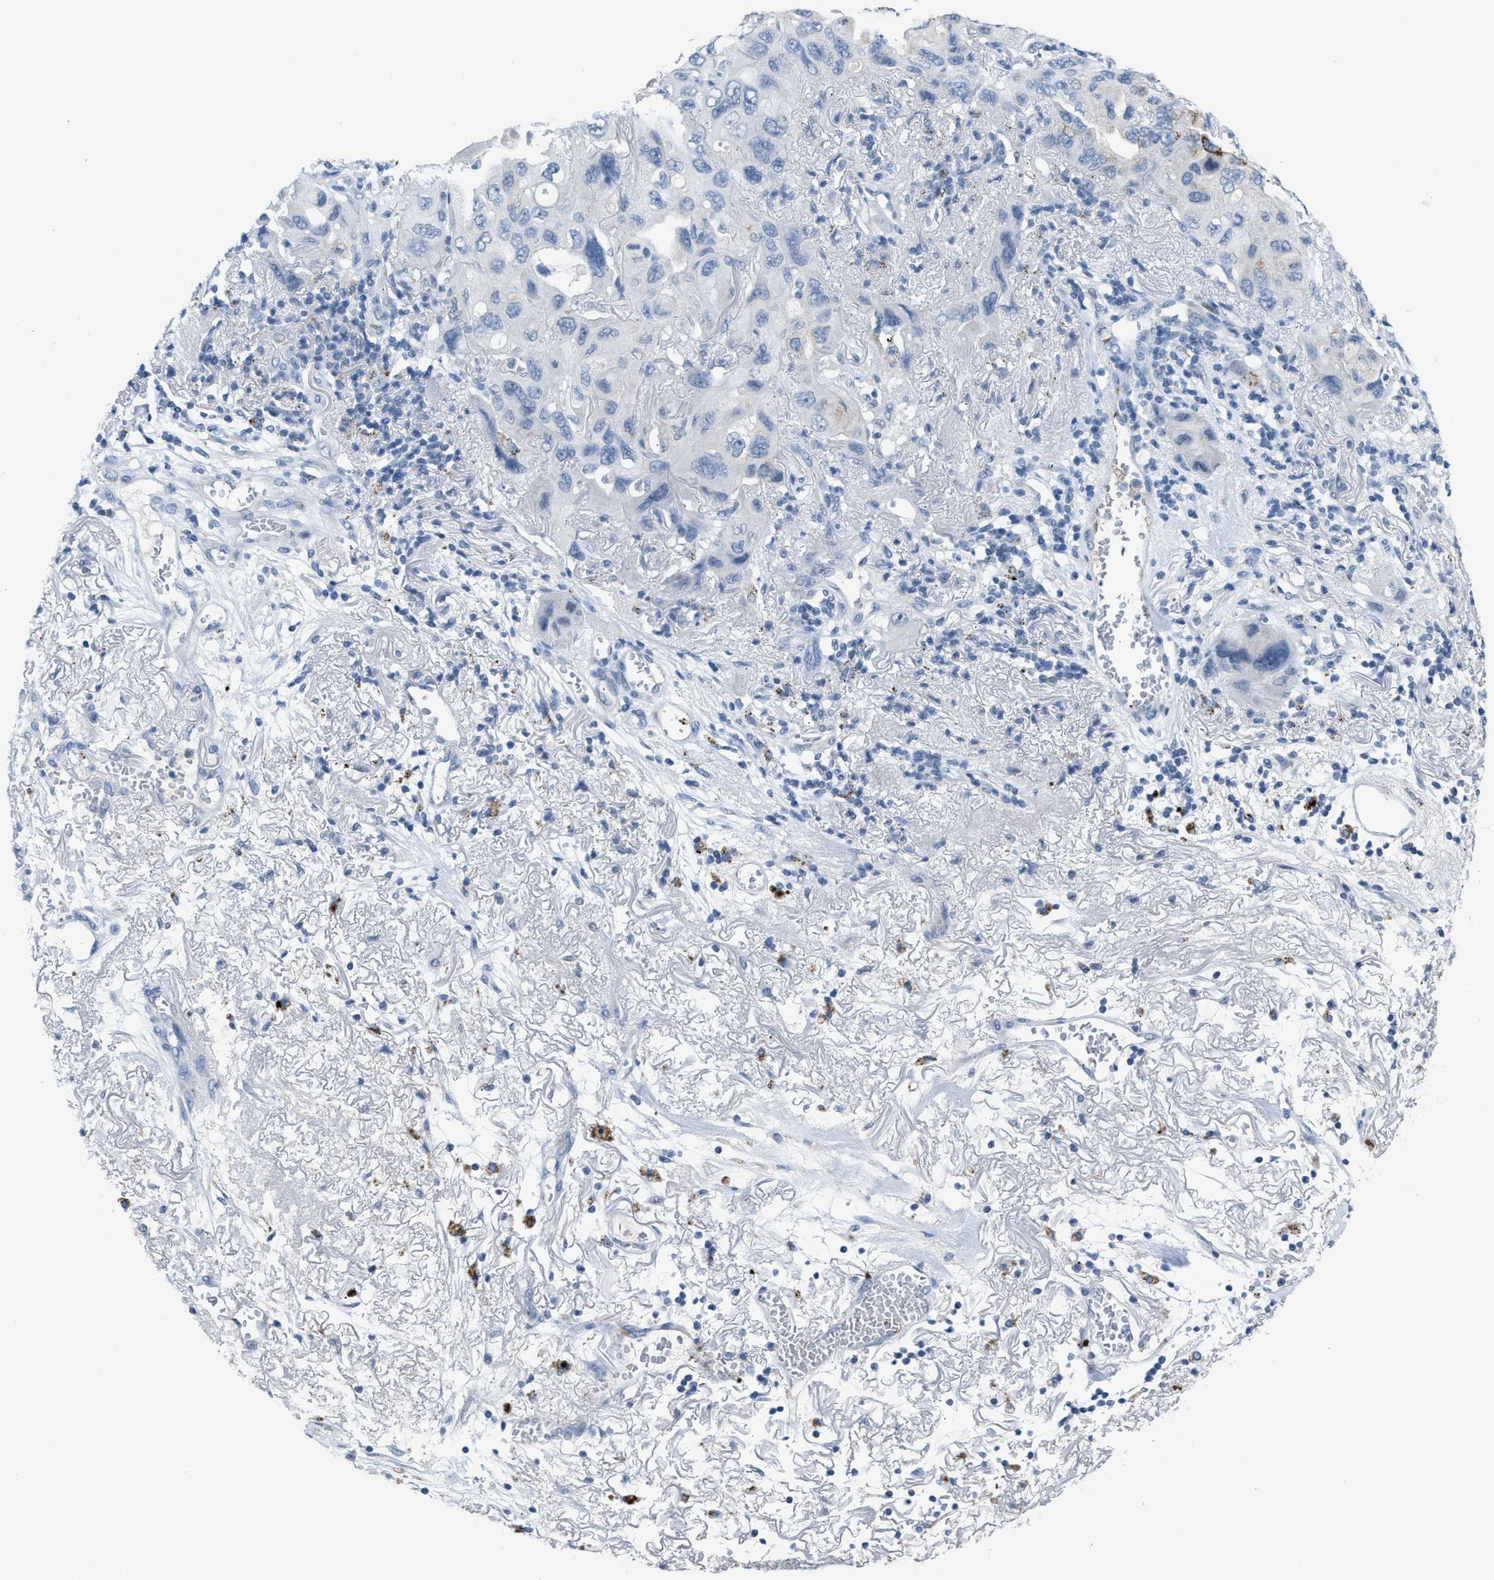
{"staining": {"intensity": "moderate", "quantity": "<25%", "location": "cytoplasmic/membranous"}, "tissue": "lung cancer", "cell_type": "Tumor cells", "image_type": "cancer", "snomed": [{"axis": "morphology", "description": "Squamous cell carcinoma, NOS"}, {"axis": "topography", "description": "Lung"}], "caption": "This photomicrograph demonstrates immunohistochemistry (IHC) staining of human lung cancer, with low moderate cytoplasmic/membranous staining in about <25% of tumor cells.", "gene": "SLC5A5", "patient": {"sex": "female", "age": 73}}